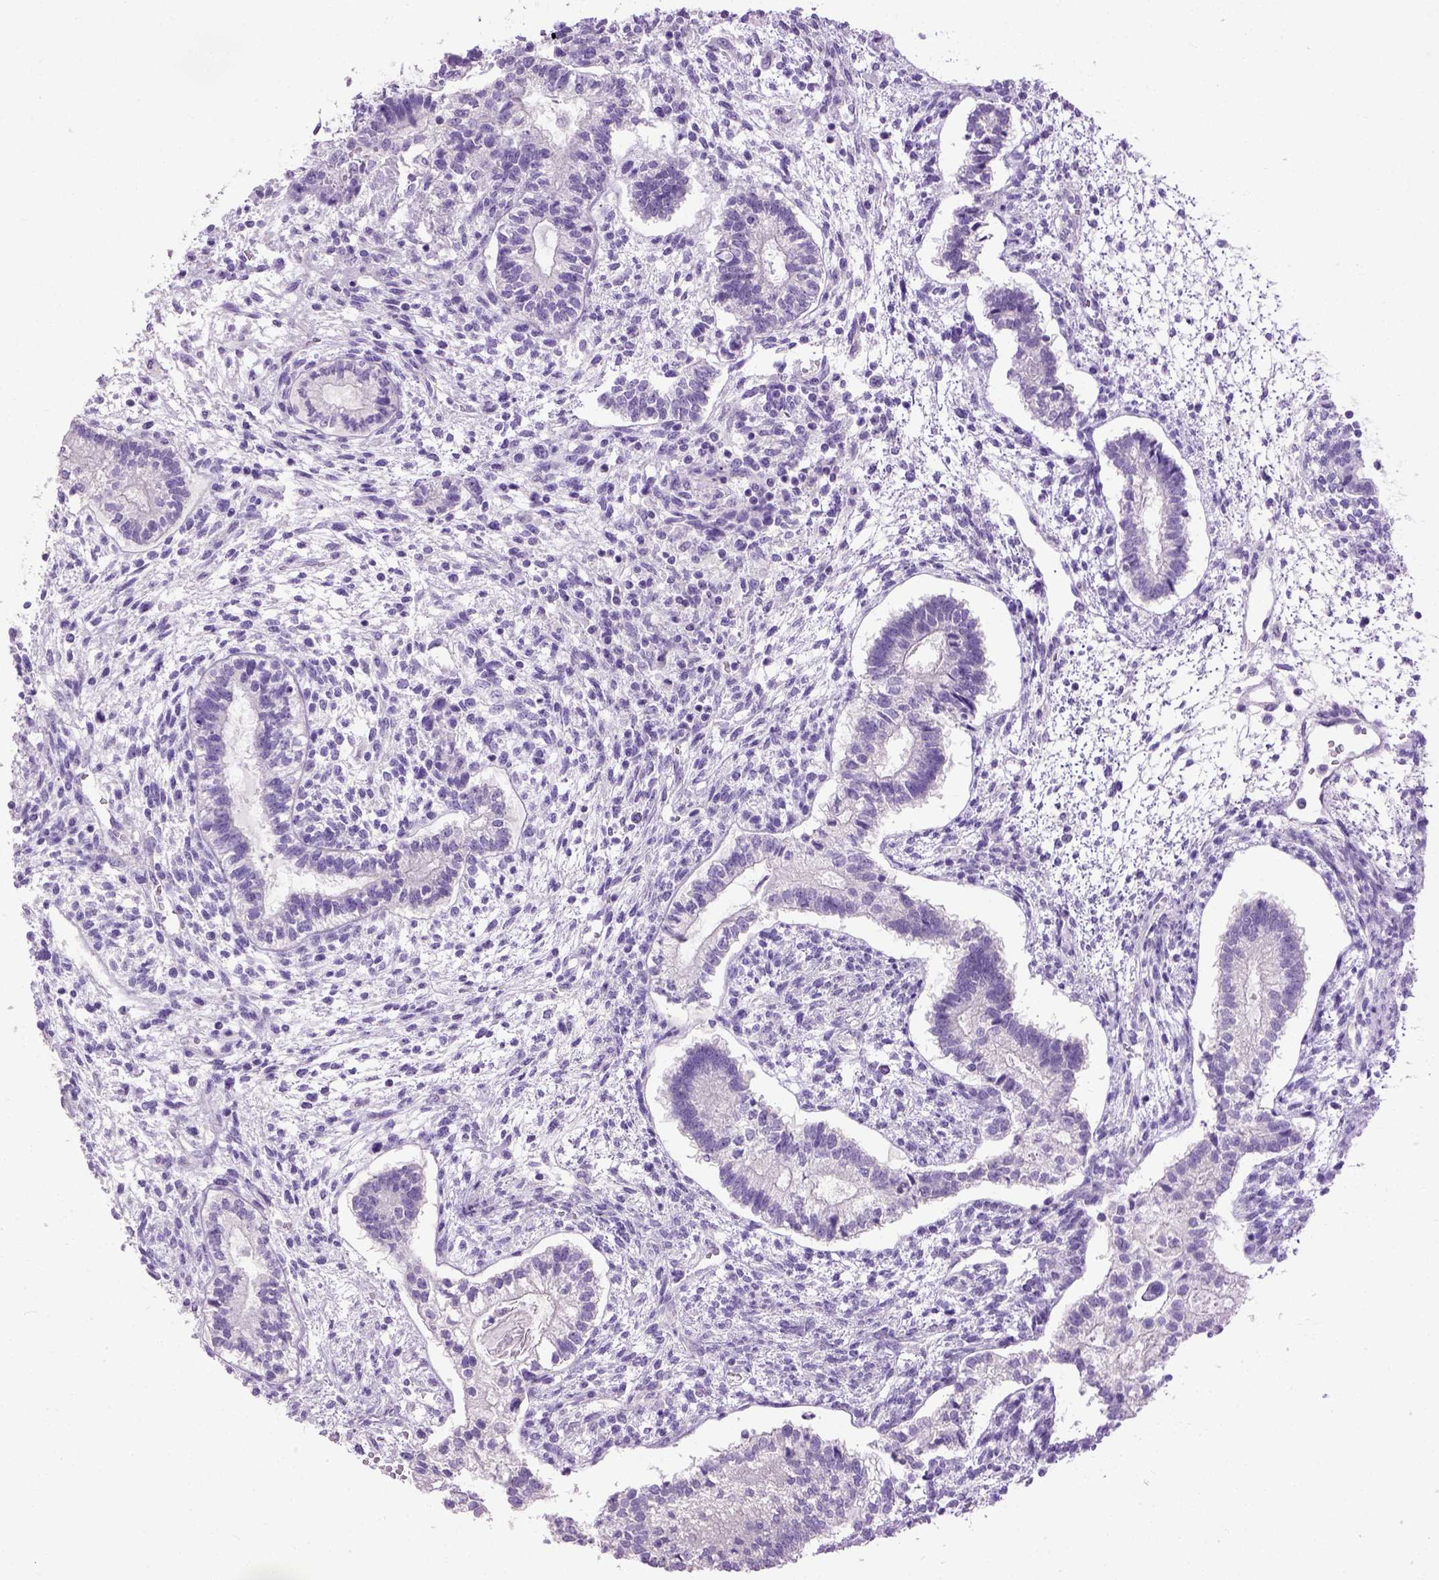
{"staining": {"intensity": "negative", "quantity": "none", "location": "none"}, "tissue": "testis cancer", "cell_type": "Tumor cells", "image_type": "cancer", "snomed": [{"axis": "morphology", "description": "Carcinoma, Embryonal, NOS"}, {"axis": "topography", "description": "Testis"}], "caption": "This is a photomicrograph of immunohistochemistry (IHC) staining of testis cancer (embryonal carcinoma), which shows no staining in tumor cells.", "gene": "CYP24A1", "patient": {"sex": "male", "age": 37}}